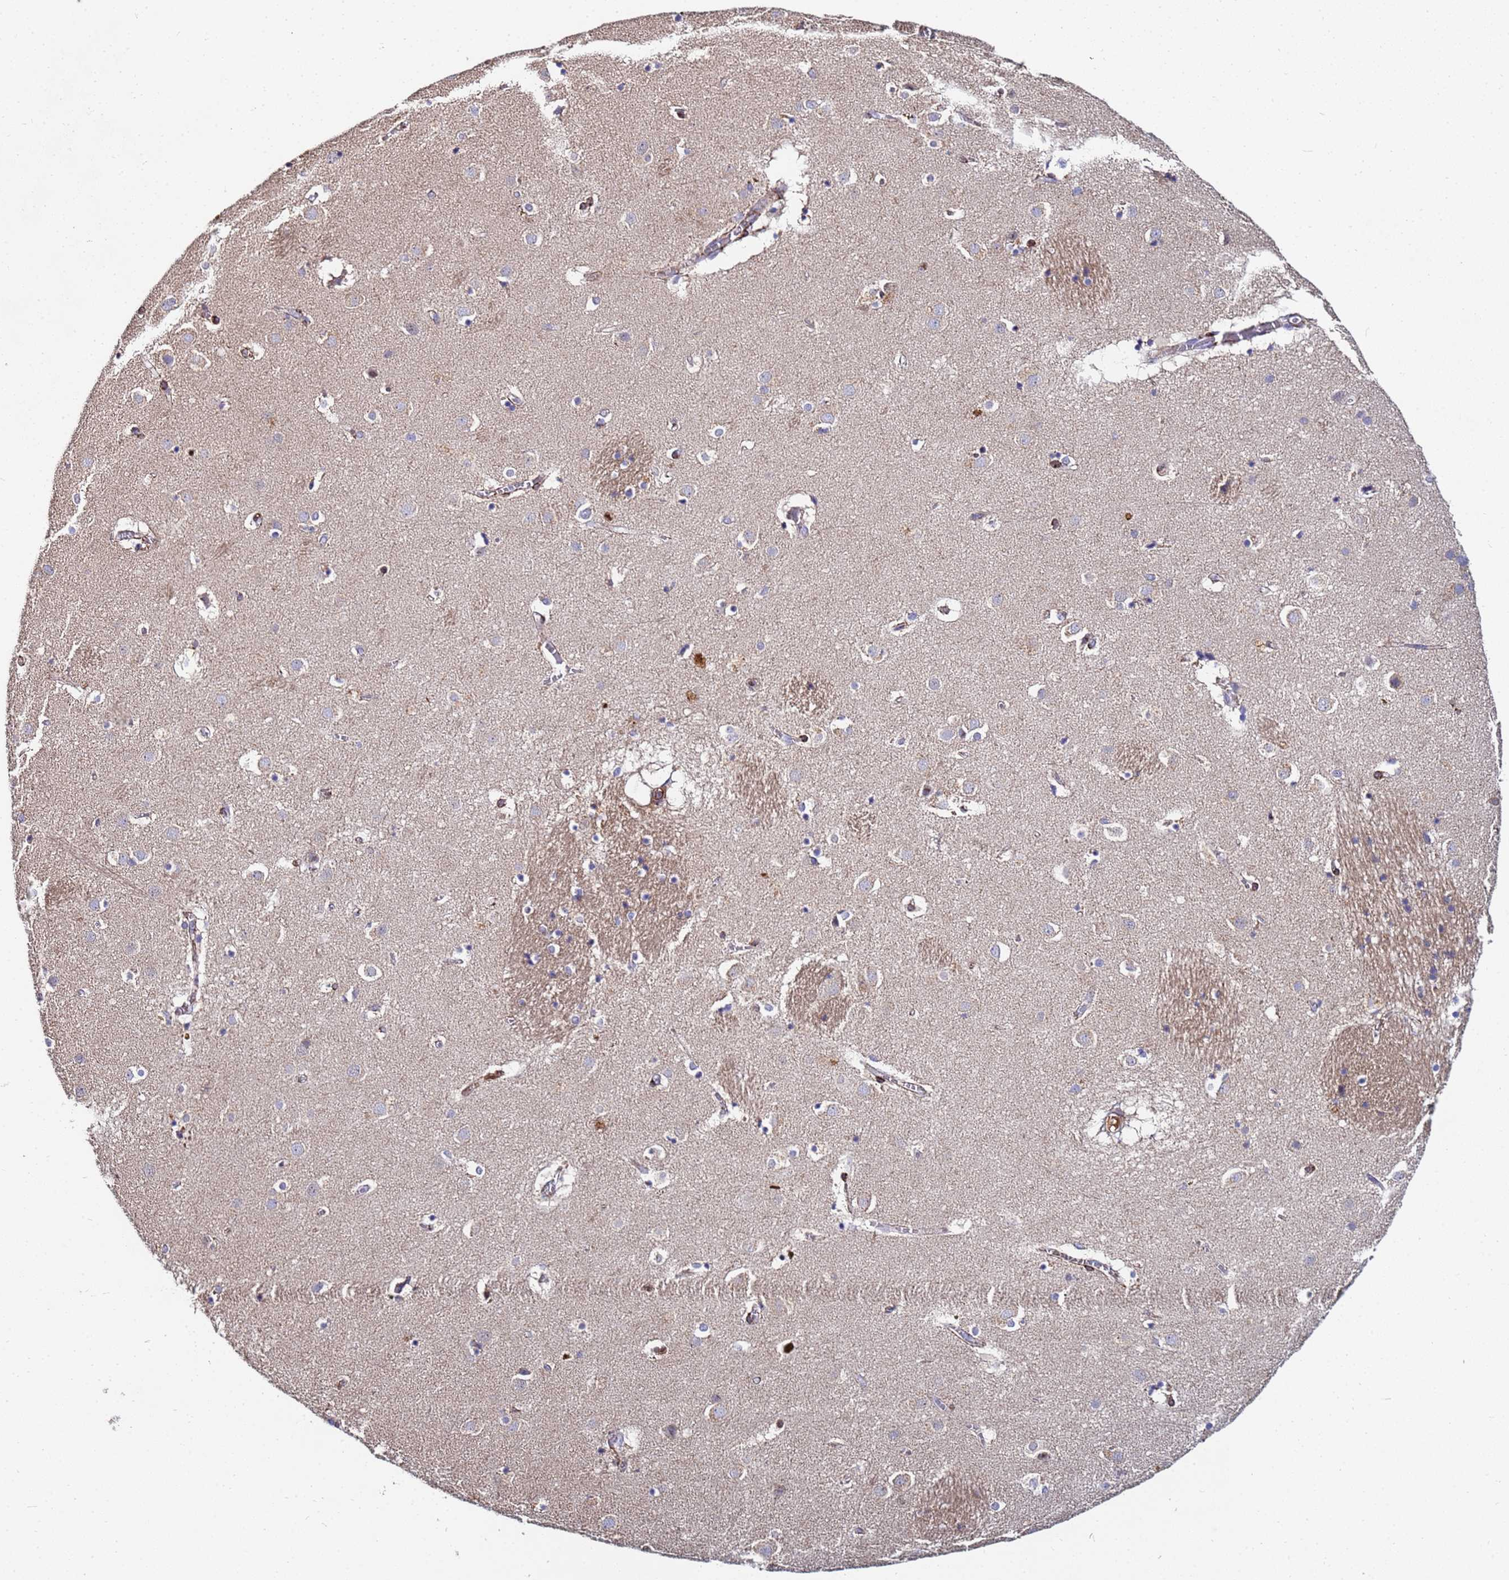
{"staining": {"intensity": "weak", "quantity": "<25%", "location": "cytoplasmic/membranous"}, "tissue": "caudate", "cell_type": "Glial cells", "image_type": "normal", "snomed": [{"axis": "morphology", "description": "Normal tissue, NOS"}, {"axis": "topography", "description": "Lateral ventricle wall"}], "caption": "Immunohistochemistry of normal caudate displays no expression in glial cells.", "gene": "C5orf34", "patient": {"sex": "male", "age": 70}}